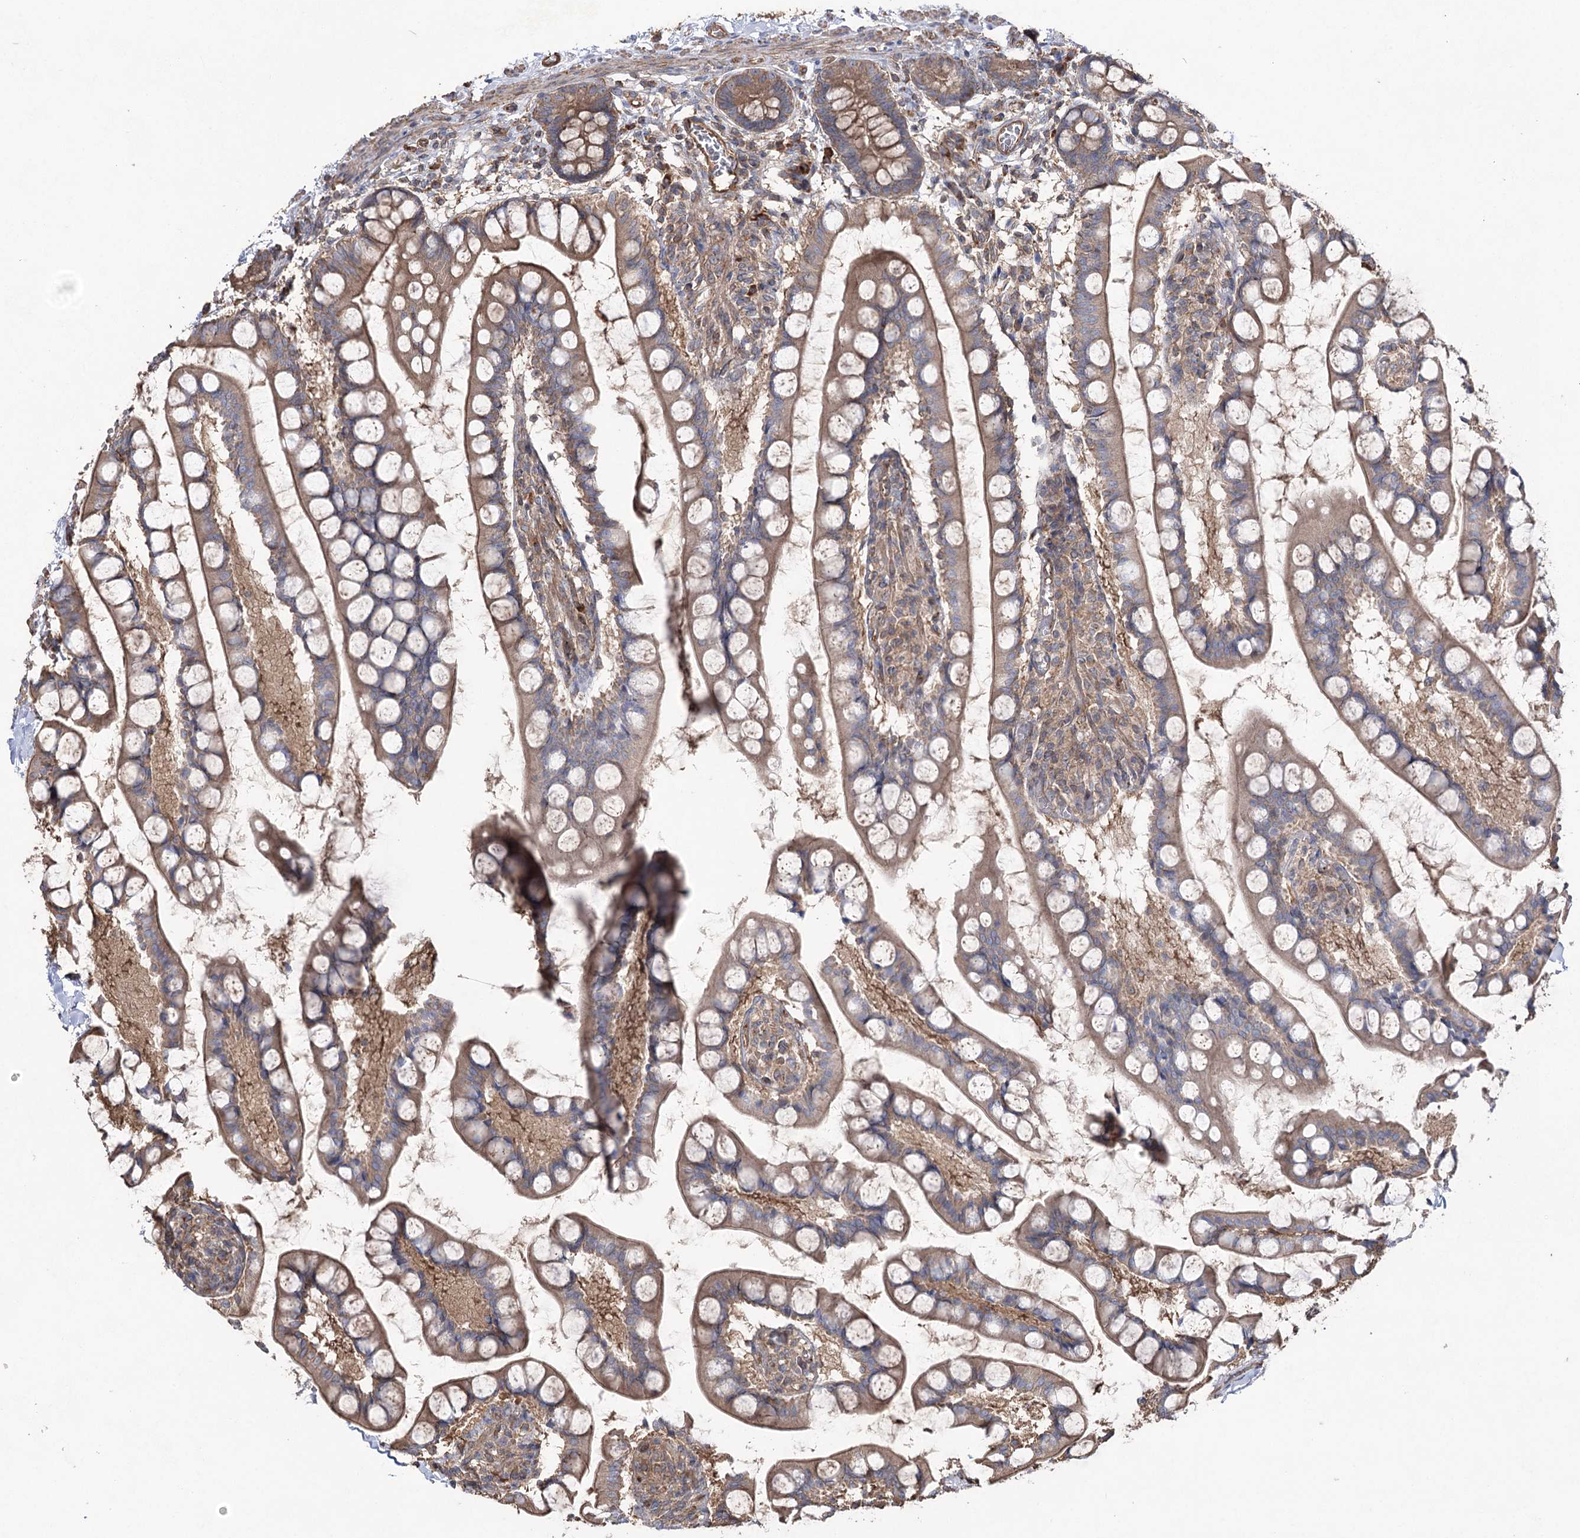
{"staining": {"intensity": "moderate", "quantity": ">75%", "location": "cytoplasmic/membranous"}, "tissue": "small intestine", "cell_type": "Glandular cells", "image_type": "normal", "snomed": [{"axis": "morphology", "description": "Normal tissue, NOS"}, {"axis": "topography", "description": "Small intestine"}], "caption": "The histopathology image exhibits staining of benign small intestine, revealing moderate cytoplasmic/membranous protein expression (brown color) within glandular cells. The protein of interest is shown in brown color, while the nuclei are stained blue.", "gene": "LARS2", "patient": {"sex": "male", "age": 52}}